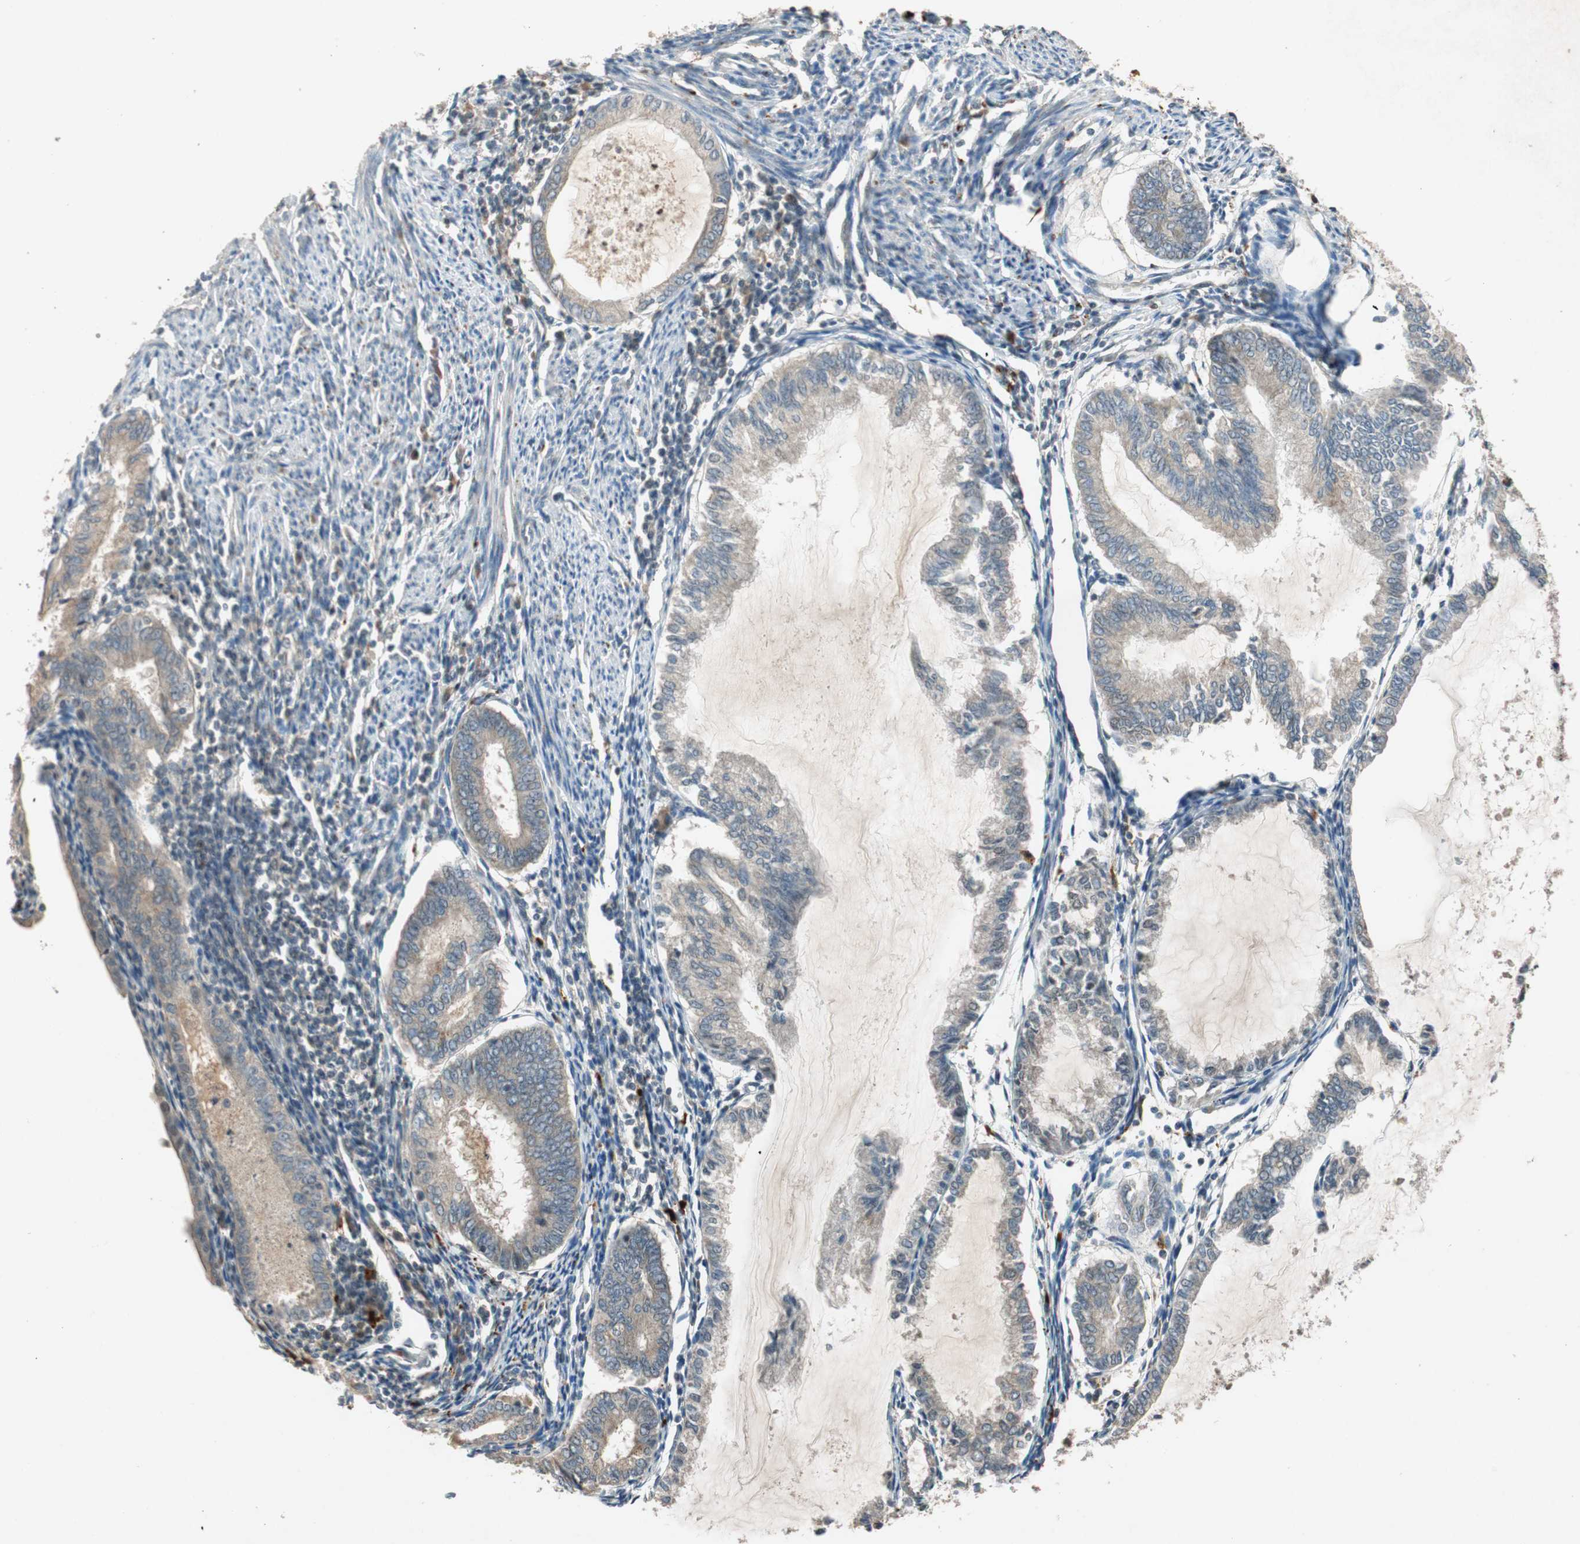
{"staining": {"intensity": "weak", "quantity": ">75%", "location": "cytoplasmic/membranous"}, "tissue": "endometrial cancer", "cell_type": "Tumor cells", "image_type": "cancer", "snomed": [{"axis": "morphology", "description": "Adenocarcinoma, NOS"}, {"axis": "topography", "description": "Endometrium"}], "caption": "Protein staining reveals weak cytoplasmic/membranous expression in approximately >75% of tumor cells in endometrial cancer.", "gene": "GLB1", "patient": {"sex": "female", "age": 86}}